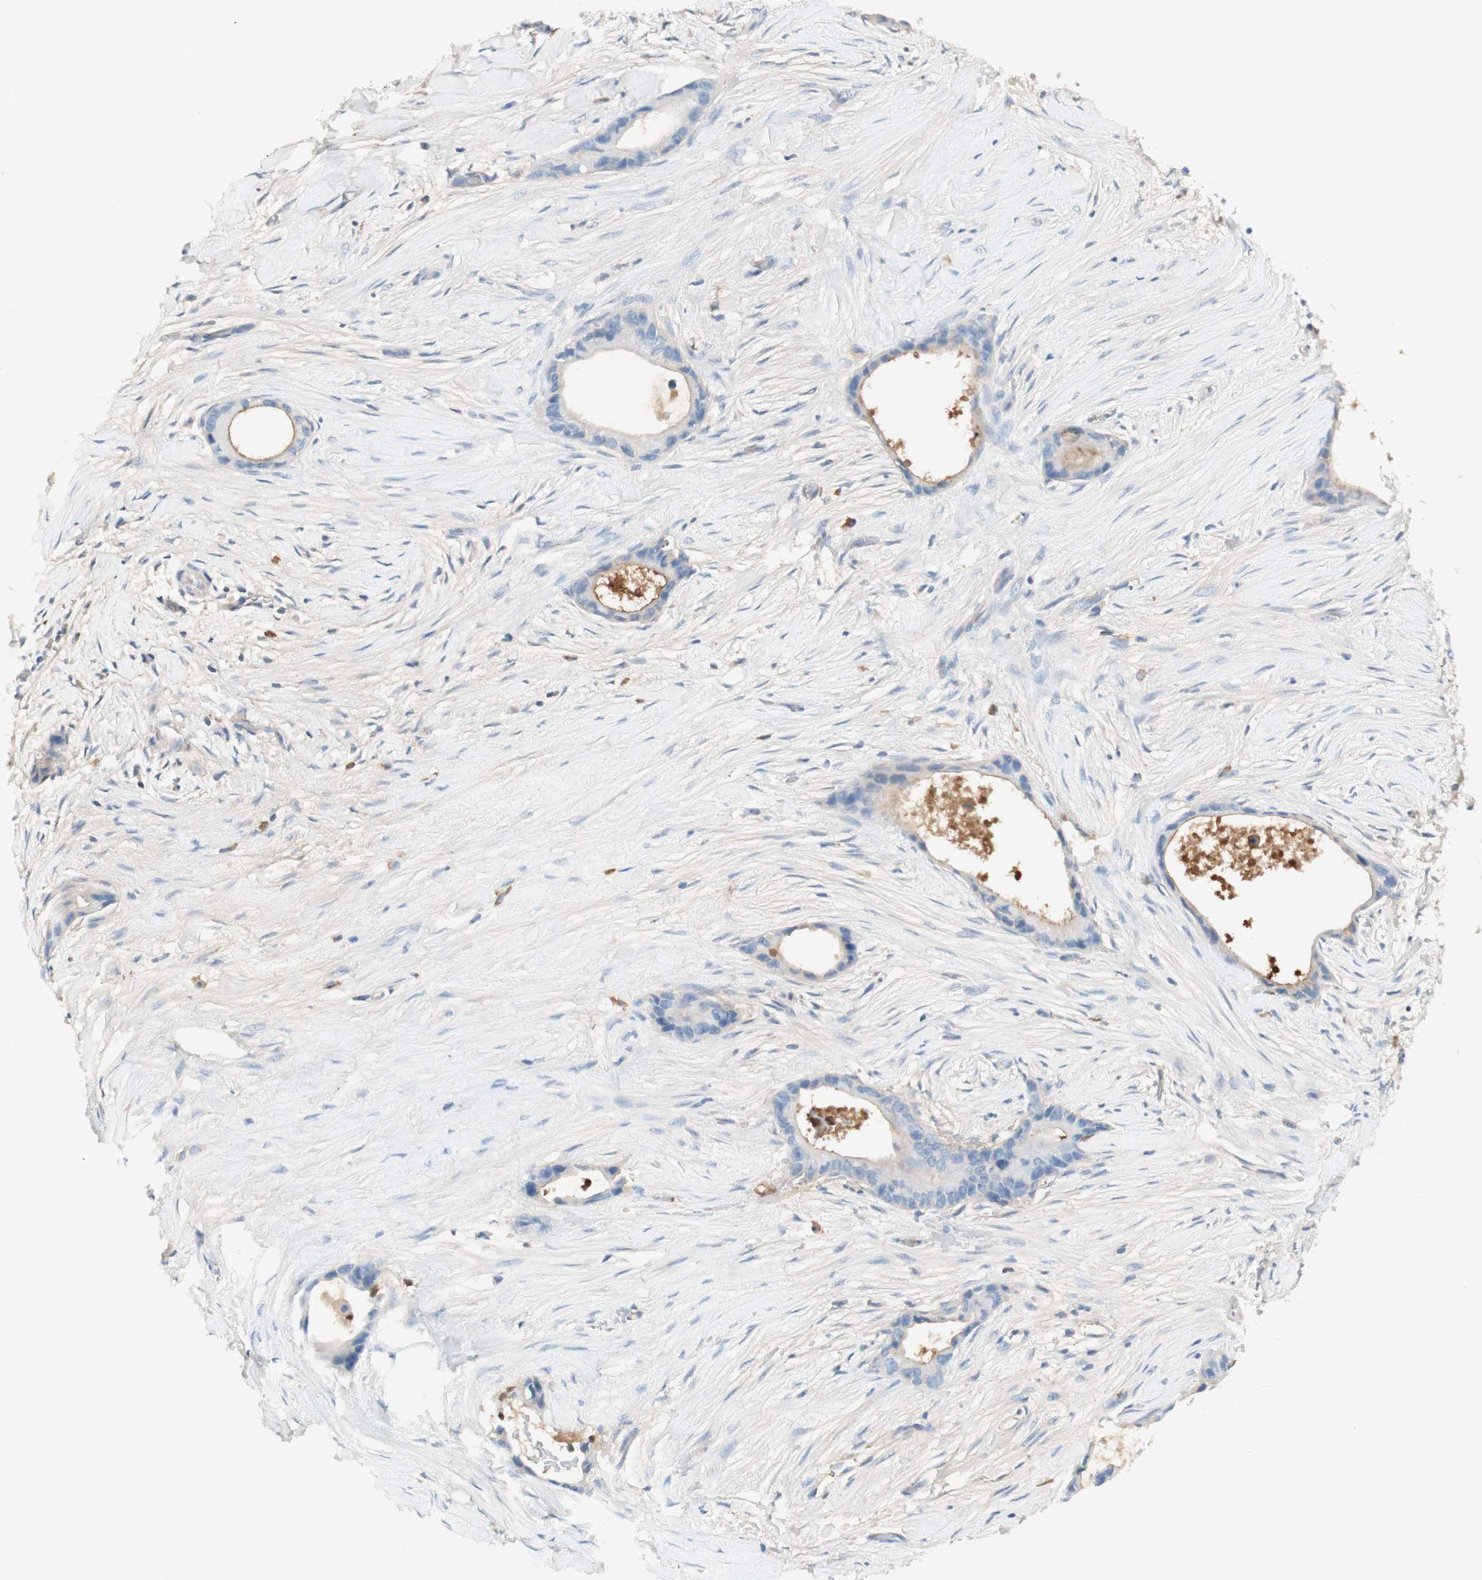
{"staining": {"intensity": "negative", "quantity": "none", "location": "none"}, "tissue": "liver cancer", "cell_type": "Tumor cells", "image_type": "cancer", "snomed": [{"axis": "morphology", "description": "Cholangiocarcinoma"}, {"axis": "topography", "description": "Liver"}], "caption": "Immunohistochemistry of liver cholangiocarcinoma demonstrates no expression in tumor cells.", "gene": "KNG1", "patient": {"sex": "female", "age": 55}}